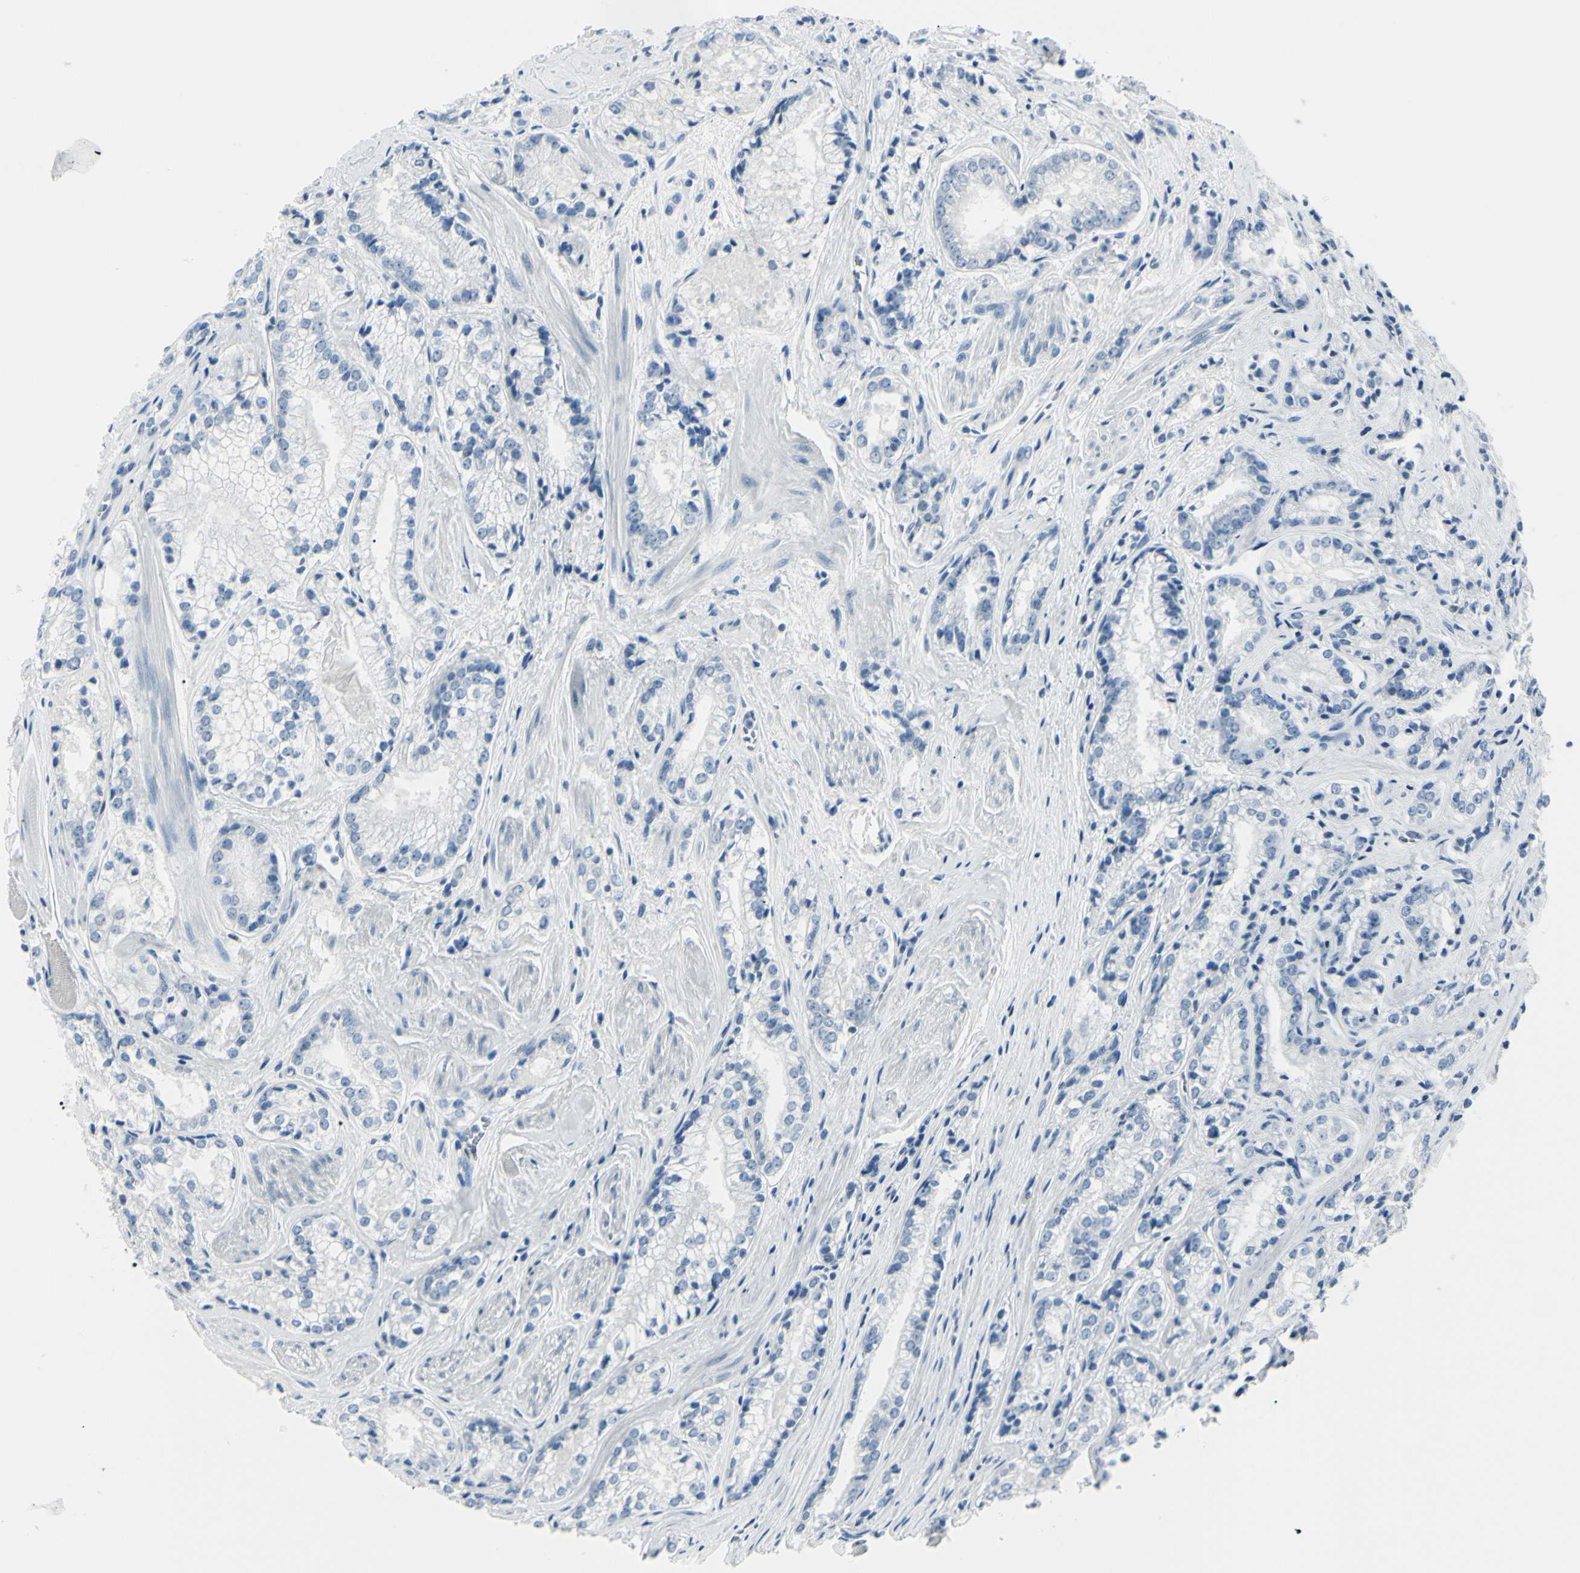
{"staining": {"intensity": "negative", "quantity": "none", "location": "none"}, "tissue": "prostate cancer", "cell_type": "Tumor cells", "image_type": "cancer", "snomed": [{"axis": "morphology", "description": "Adenocarcinoma, Low grade"}, {"axis": "topography", "description": "Prostate"}], "caption": "Adenocarcinoma (low-grade) (prostate) was stained to show a protein in brown. There is no significant expression in tumor cells.", "gene": "CA2", "patient": {"sex": "male", "age": 60}}